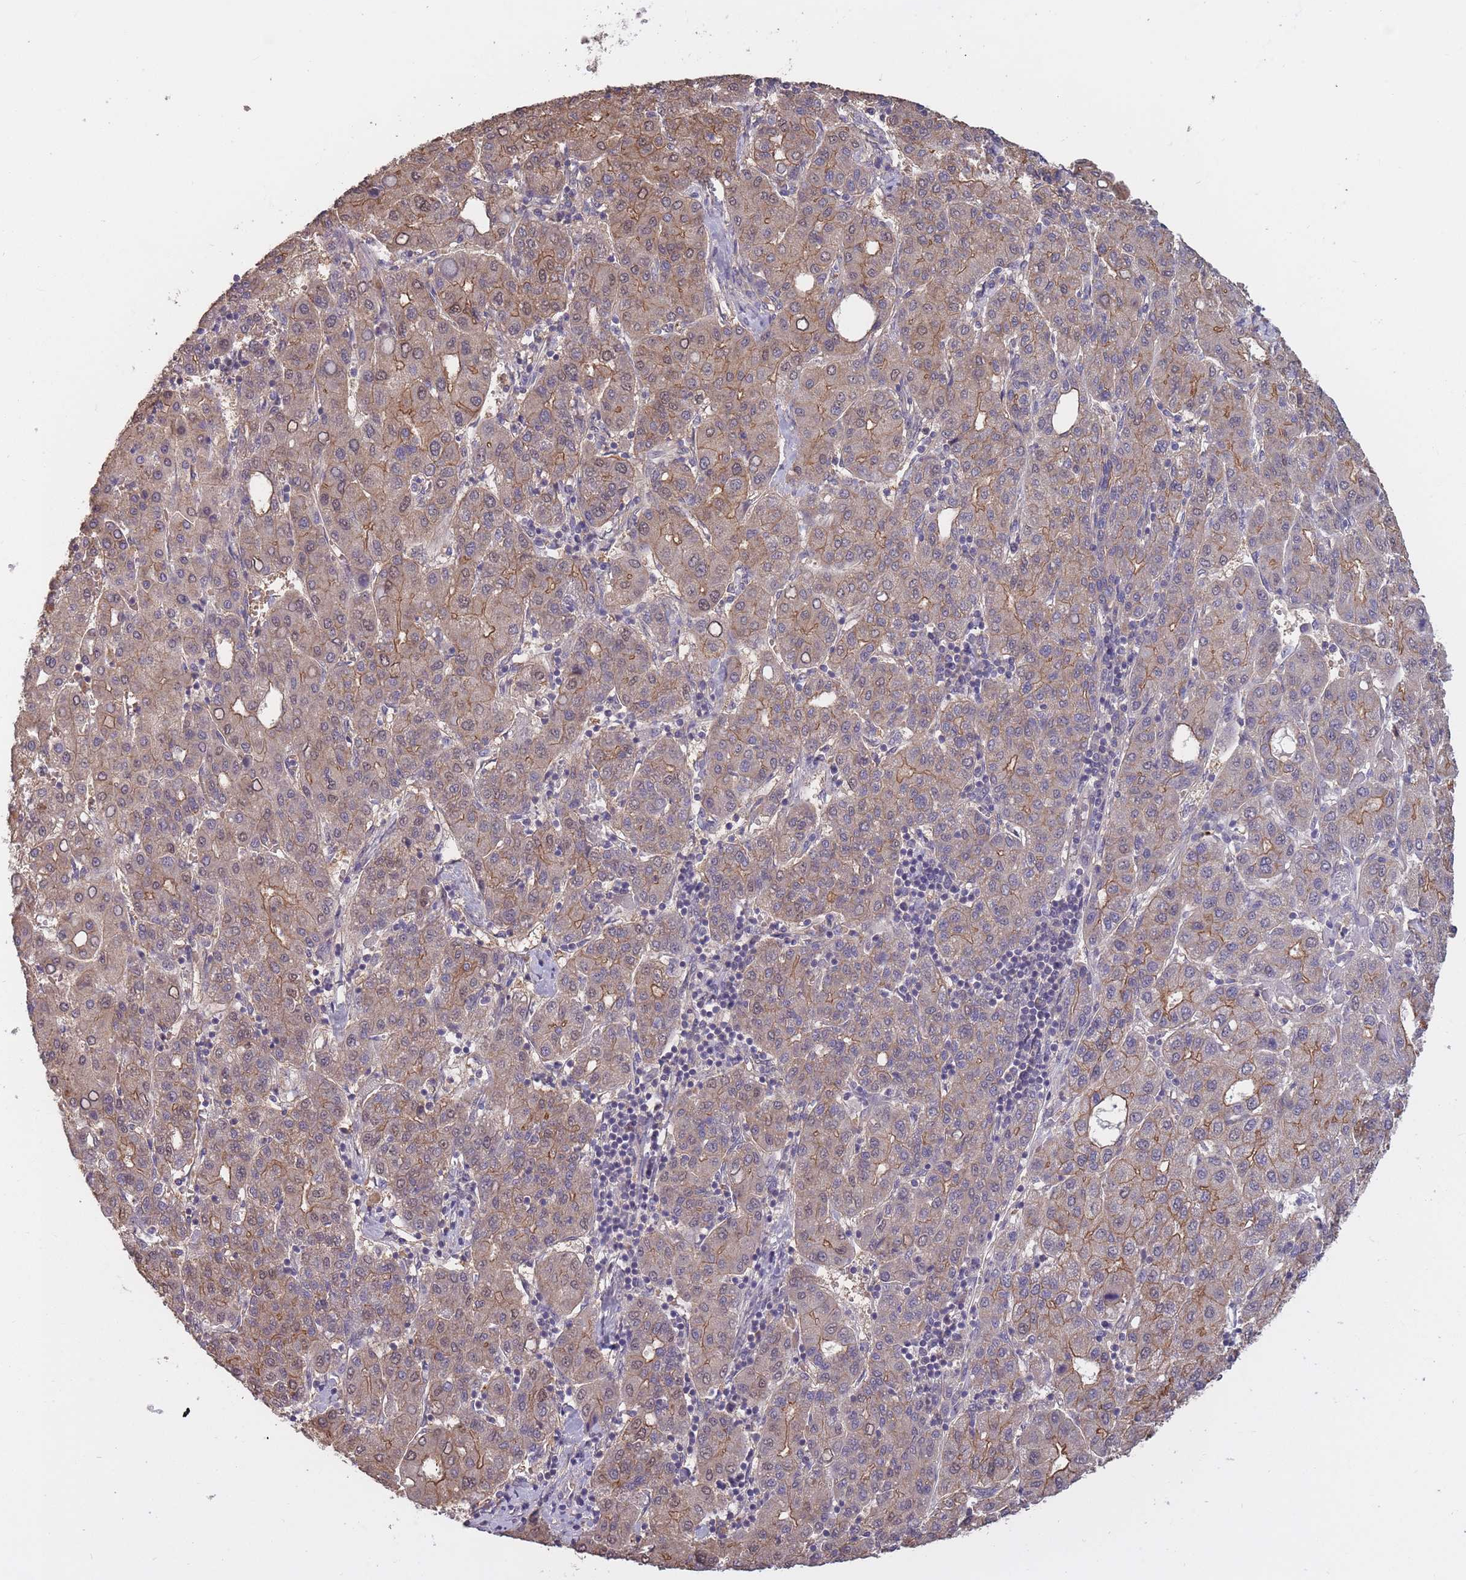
{"staining": {"intensity": "moderate", "quantity": "<25%", "location": "cytoplasmic/membranous"}, "tissue": "liver cancer", "cell_type": "Tumor cells", "image_type": "cancer", "snomed": [{"axis": "morphology", "description": "Carcinoma, Hepatocellular, NOS"}, {"axis": "topography", "description": "Liver"}], "caption": "IHC of liver hepatocellular carcinoma reveals low levels of moderate cytoplasmic/membranous expression in approximately <25% of tumor cells. The protein is shown in brown color, while the nuclei are stained blue.", "gene": "KIAA1755", "patient": {"sex": "male", "age": 65}}